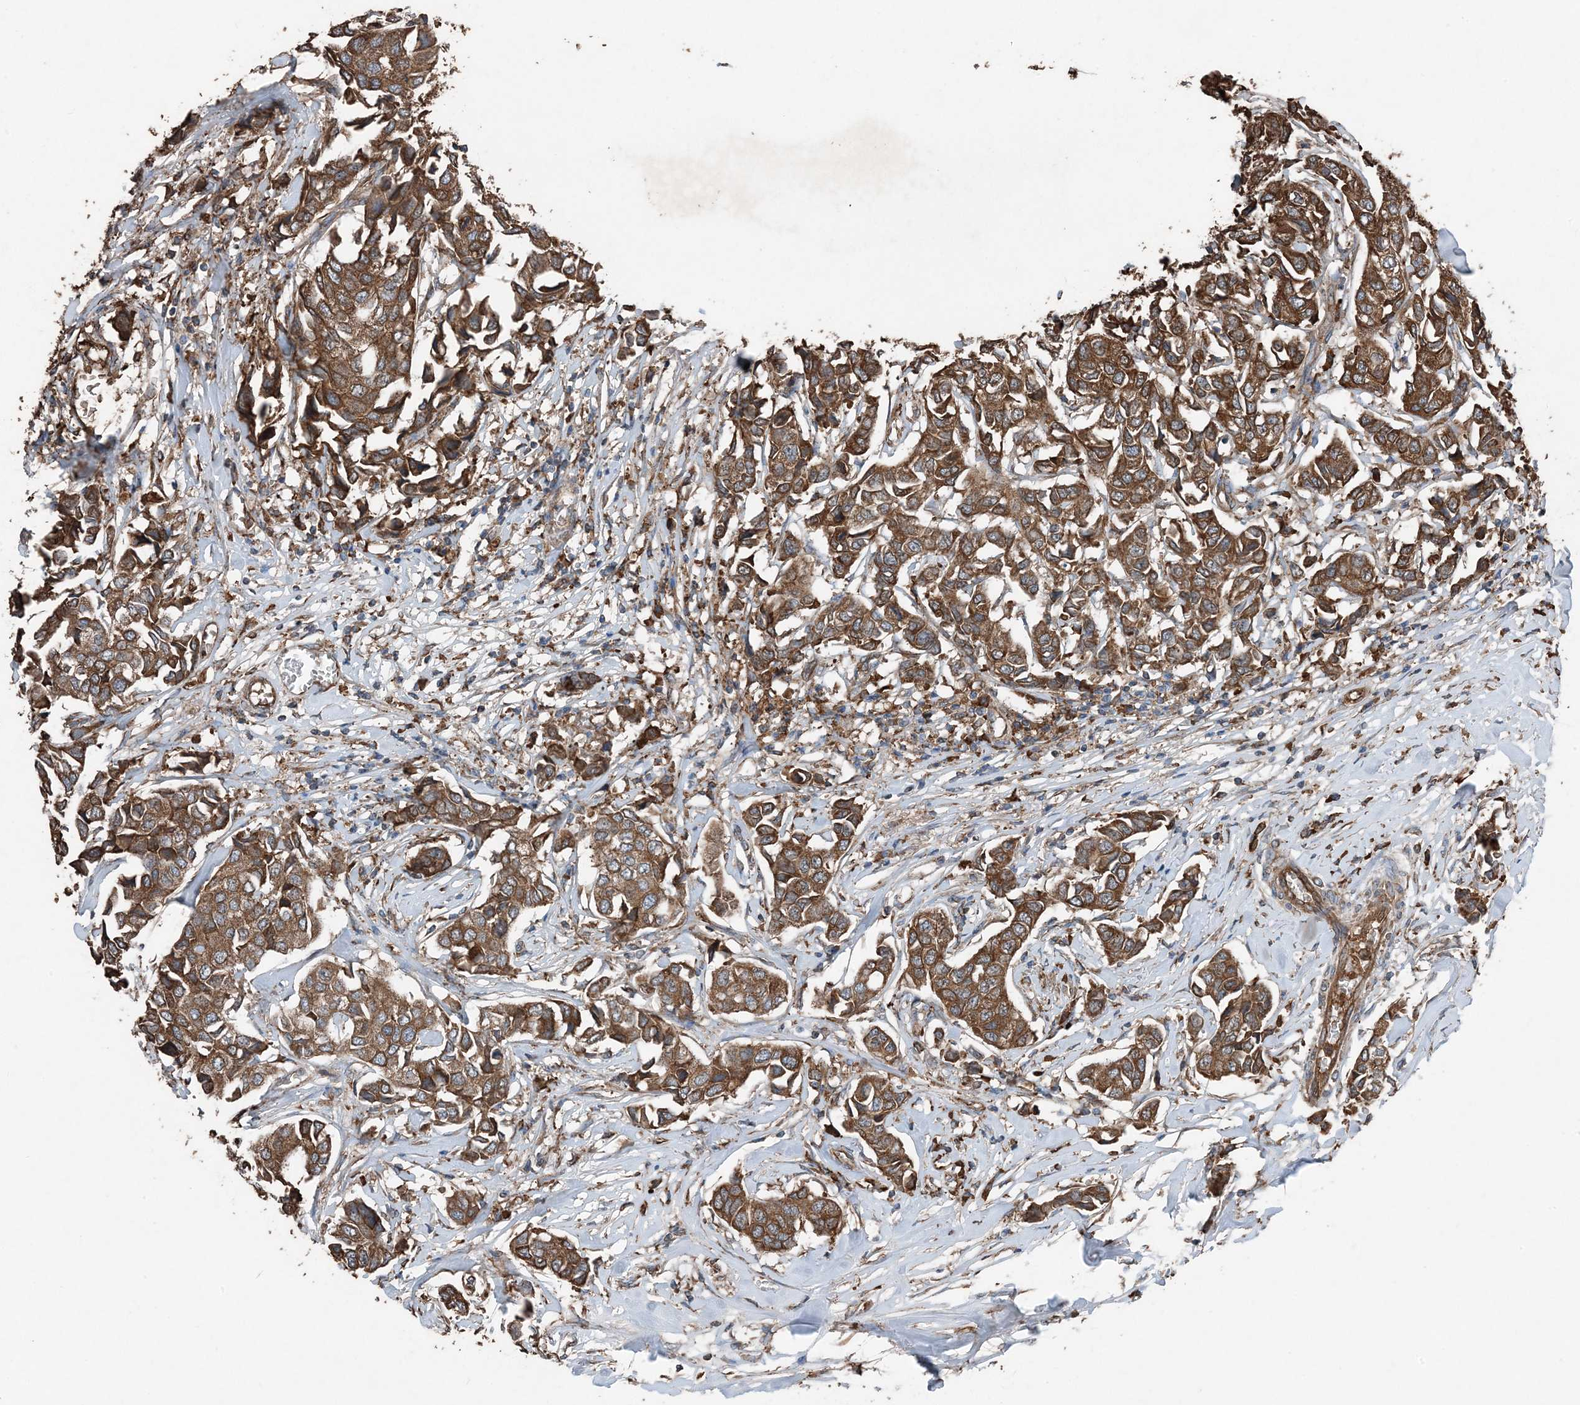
{"staining": {"intensity": "strong", "quantity": ">75%", "location": "cytoplasmic/membranous"}, "tissue": "breast cancer", "cell_type": "Tumor cells", "image_type": "cancer", "snomed": [{"axis": "morphology", "description": "Duct carcinoma"}, {"axis": "topography", "description": "Breast"}], "caption": "IHC (DAB (3,3'-diaminobenzidine)) staining of breast cancer exhibits strong cytoplasmic/membranous protein staining in about >75% of tumor cells. (brown staining indicates protein expression, while blue staining denotes nuclei).", "gene": "PDIA6", "patient": {"sex": "female", "age": 80}}